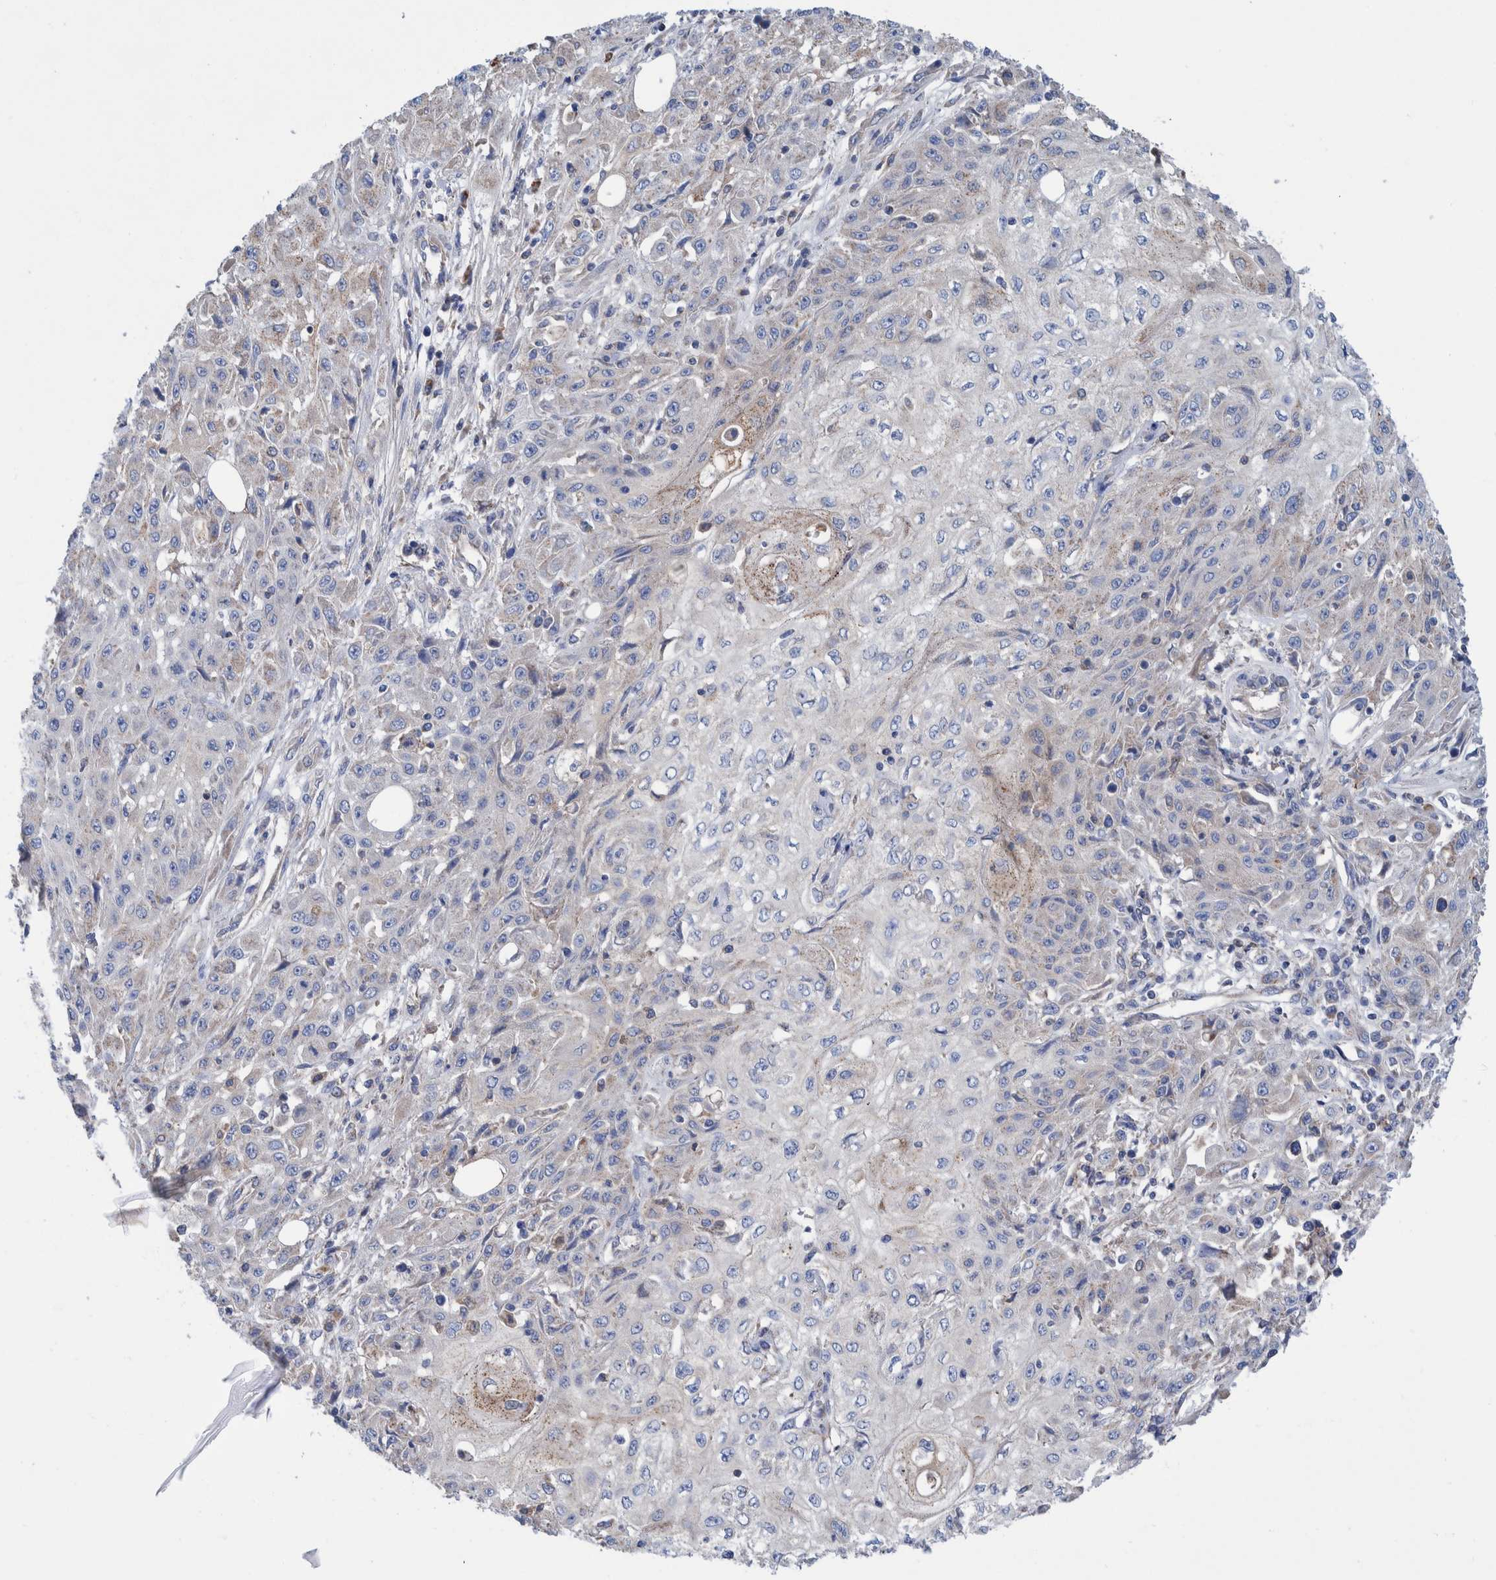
{"staining": {"intensity": "negative", "quantity": "none", "location": "none"}, "tissue": "skin cancer", "cell_type": "Tumor cells", "image_type": "cancer", "snomed": [{"axis": "morphology", "description": "Squamous cell carcinoma, NOS"}, {"axis": "morphology", "description": "Squamous cell carcinoma, metastatic, NOS"}, {"axis": "topography", "description": "Skin"}, {"axis": "topography", "description": "Lymph node"}], "caption": "Immunohistochemistry (IHC) of human squamous cell carcinoma (skin) demonstrates no expression in tumor cells.", "gene": "DECR1", "patient": {"sex": "male", "age": 75}}